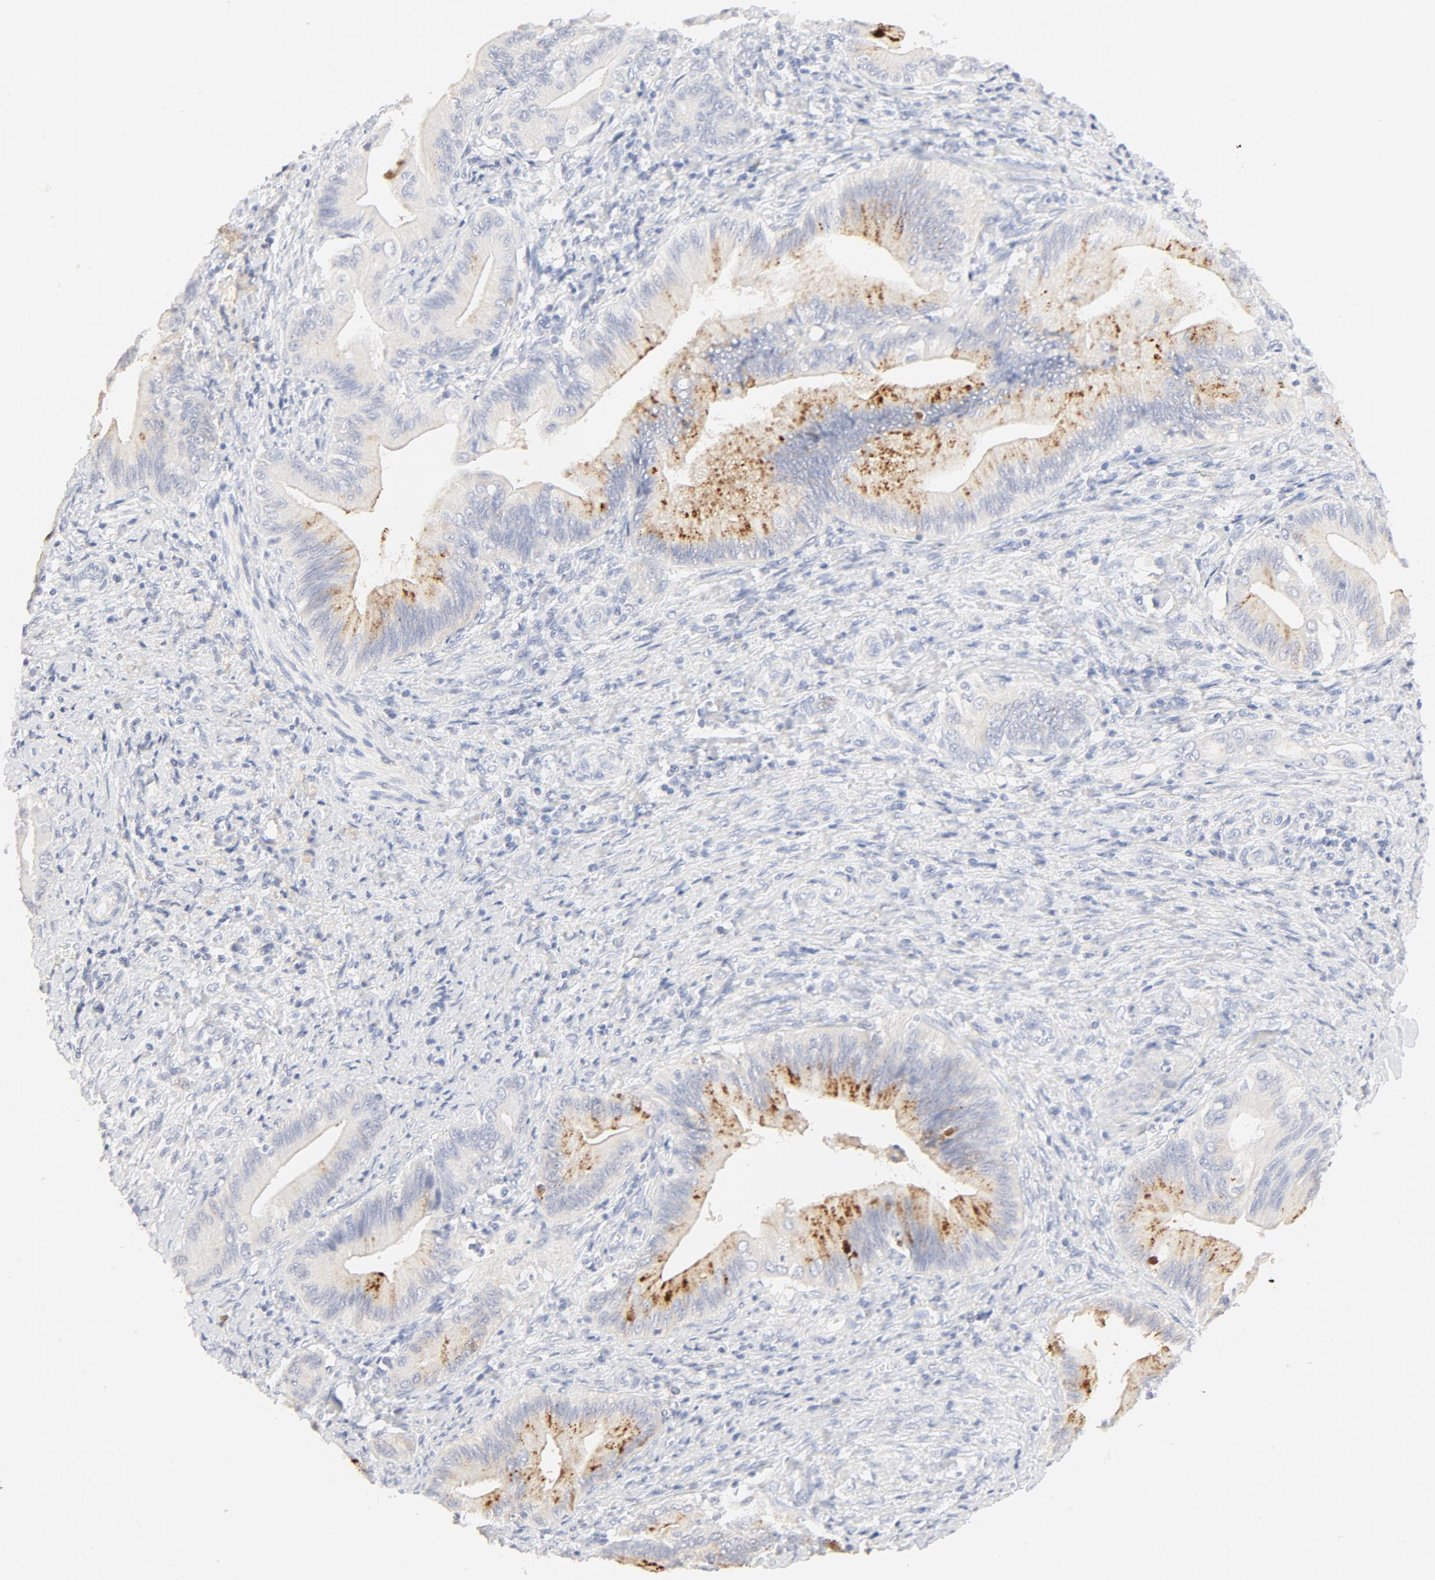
{"staining": {"intensity": "moderate", "quantity": "<25%", "location": "cytoplasmic/membranous"}, "tissue": "liver cancer", "cell_type": "Tumor cells", "image_type": "cancer", "snomed": [{"axis": "morphology", "description": "Cholangiocarcinoma"}, {"axis": "topography", "description": "Liver"}], "caption": "There is low levels of moderate cytoplasmic/membranous positivity in tumor cells of liver cholangiocarcinoma, as demonstrated by immunohistochemical staining (brown color).", "gene": "FCGBP", "patient": {"sex": "male", "age": 58}}